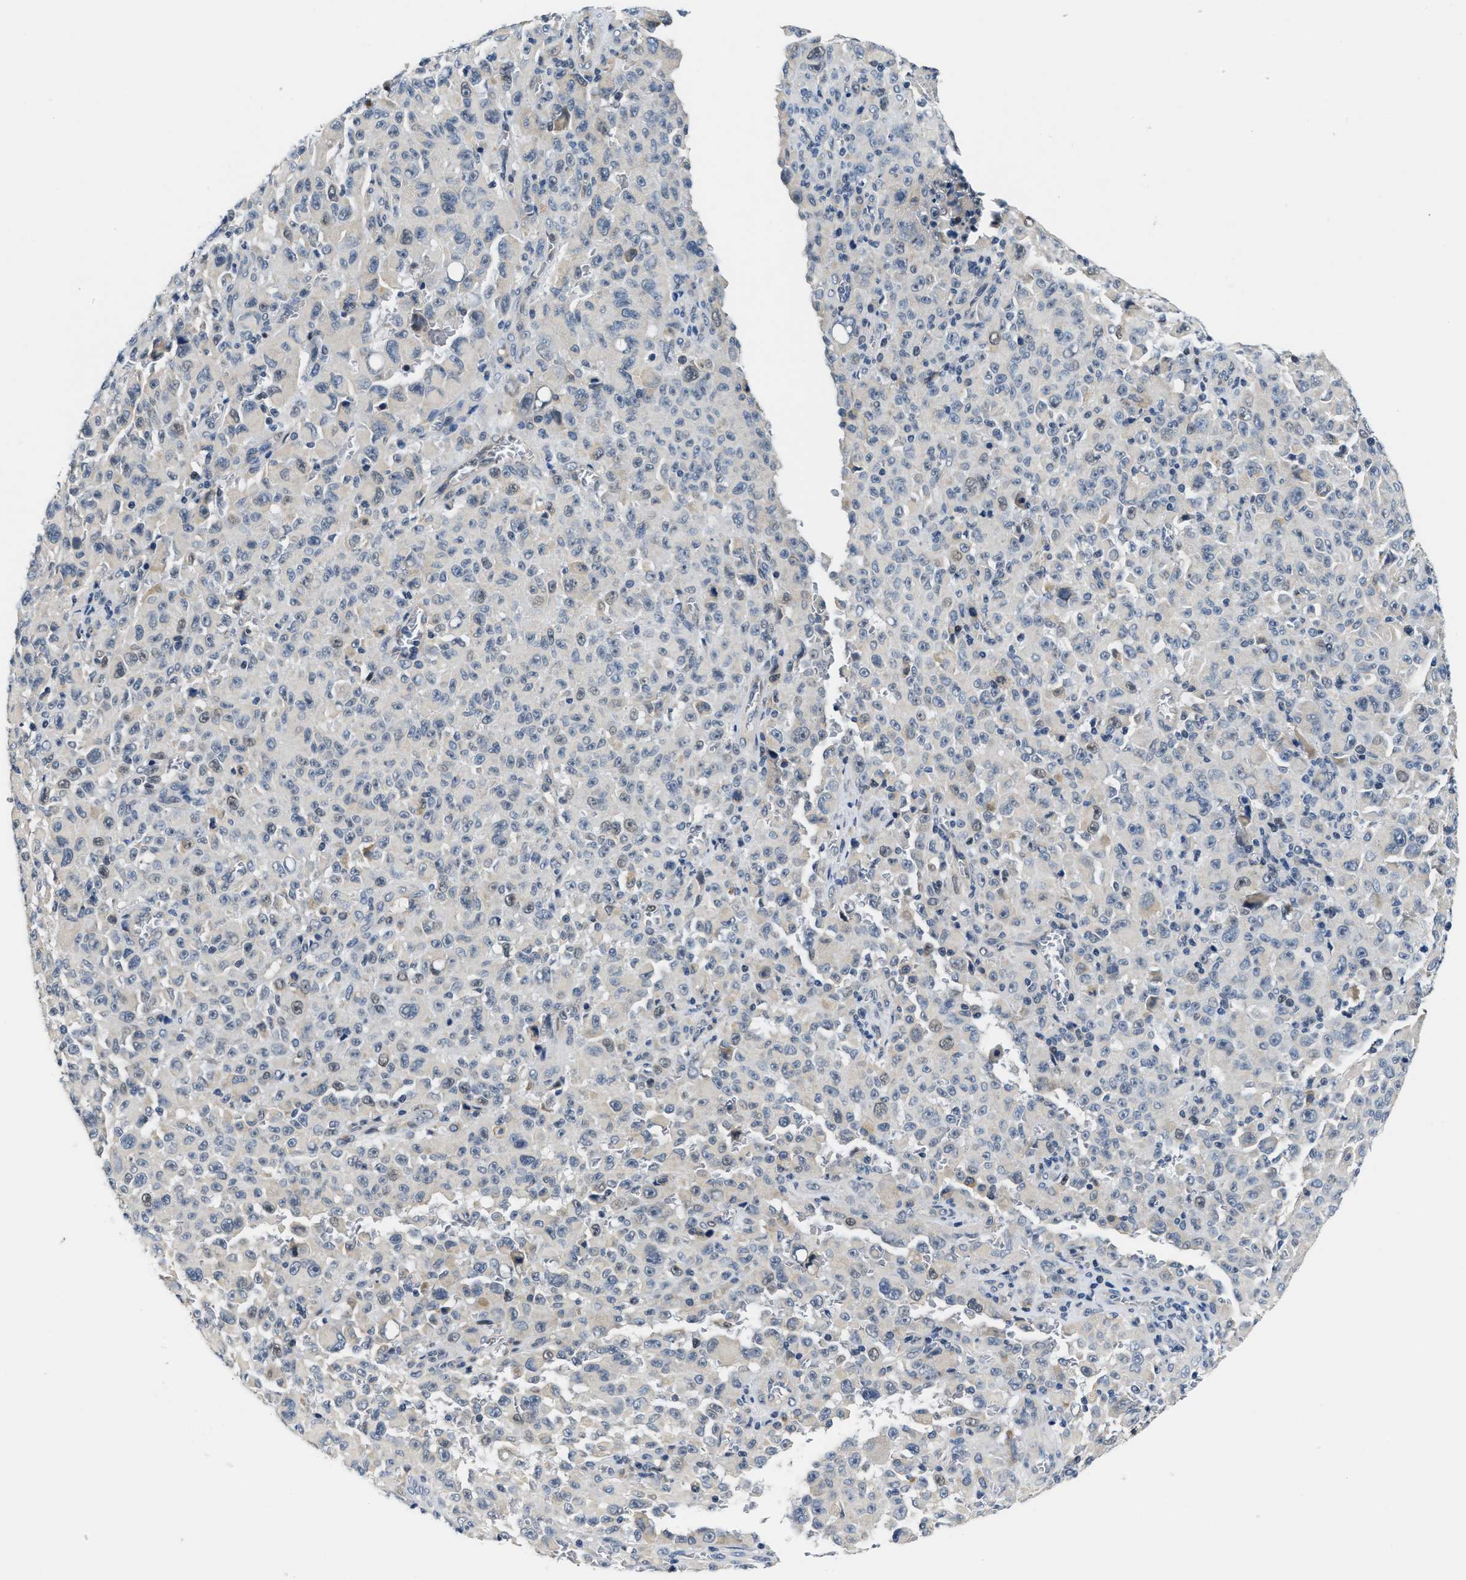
{"staining": {"intensity": "negative", "quantity": "none", "location": "none"}, "tissue": "melanoma", "cell_type": "Tumor cells", "image_type": "cancer", "snomed": [{"axis": "morphology", "description": "Malignant melanoma, NOS"}, {"axis": "topography", "description": "Skin"}], "caption": "Protein analysis of malignant melanoma demonstrates no significant expression in tumor cells.", "gene": "CLGN", "patient": {"sex": "female", "age": 82}}